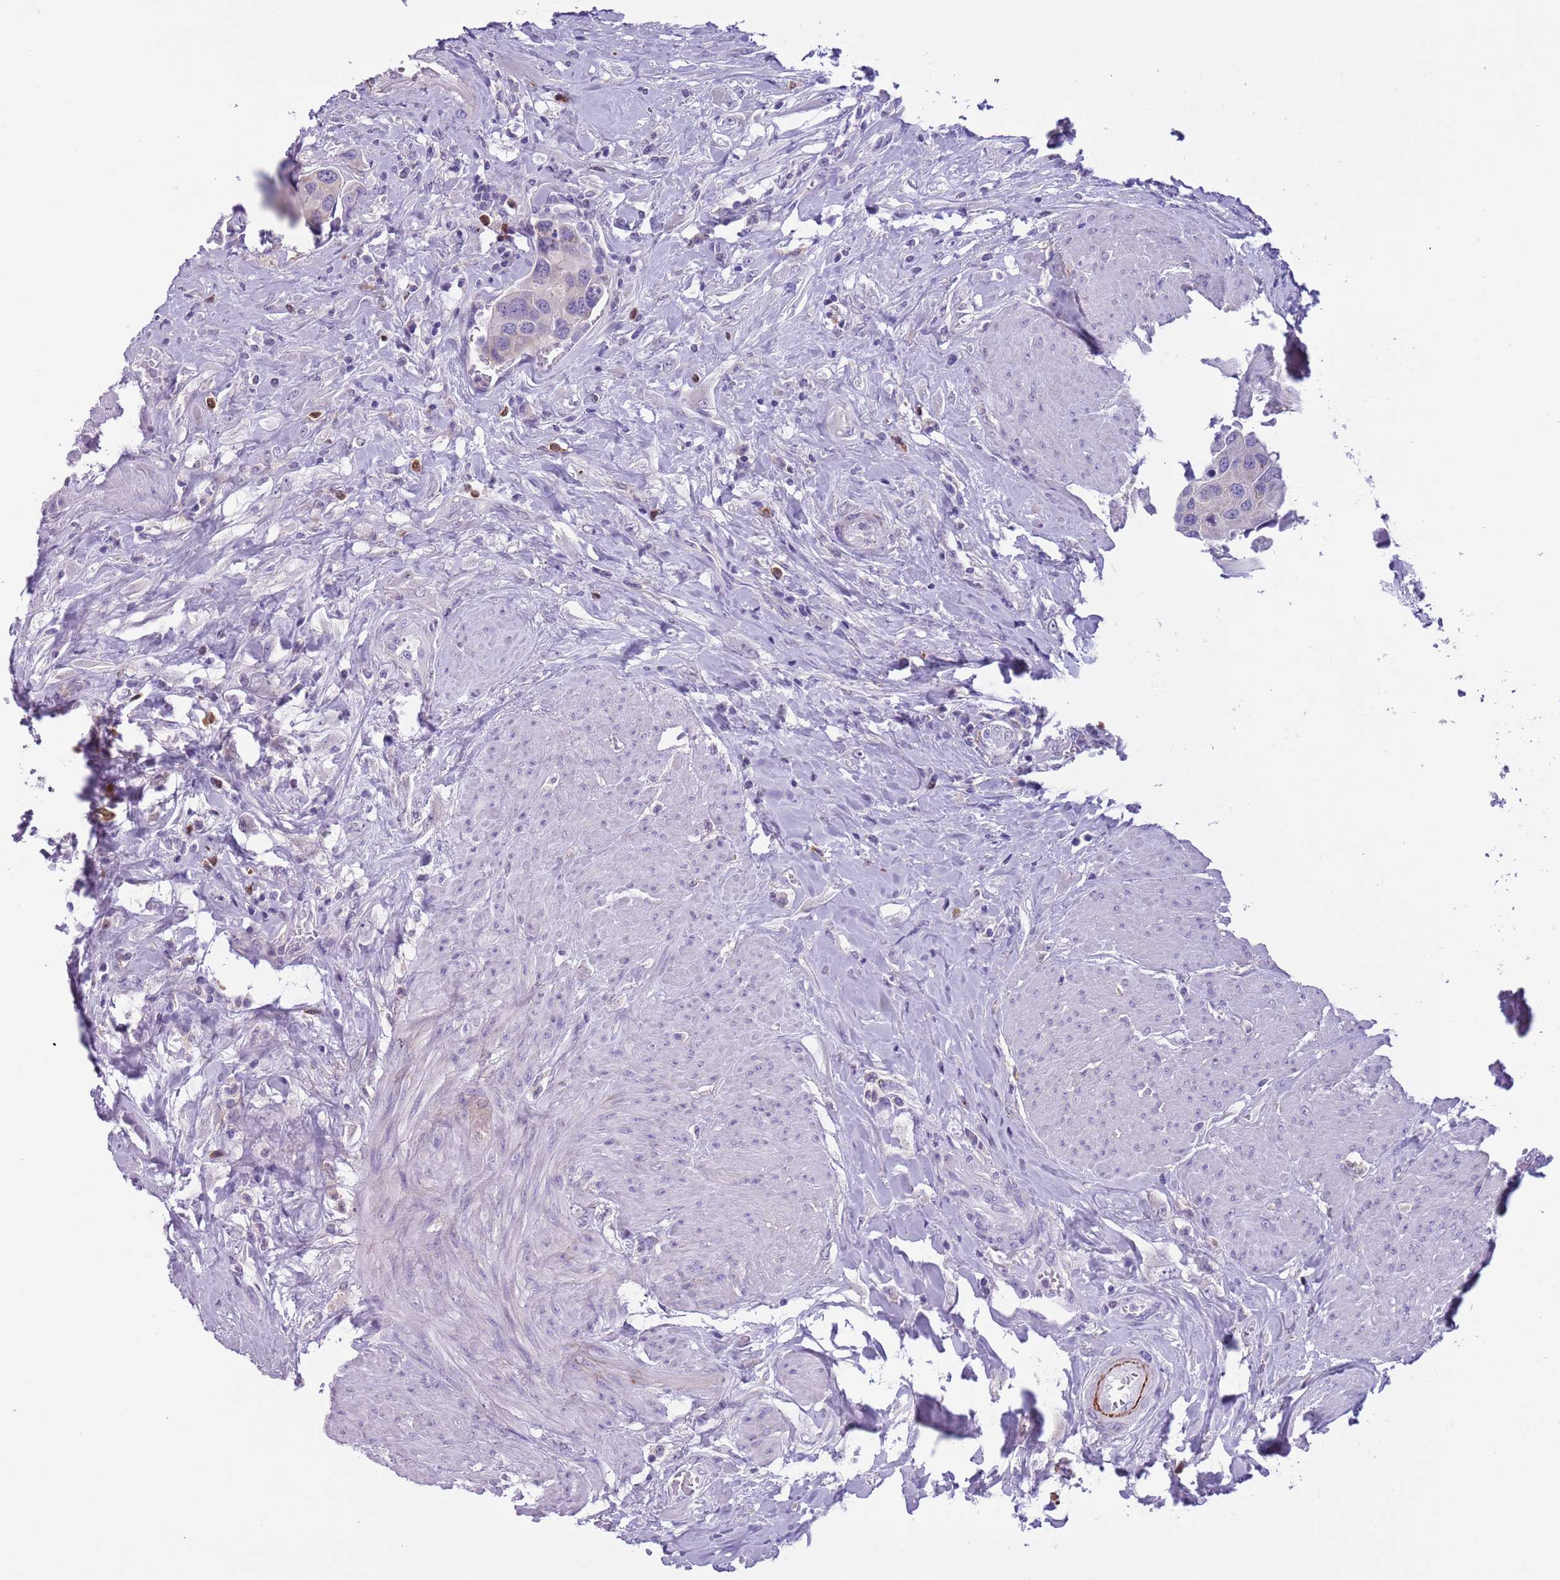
{"staining": {"intensity": "negative", "quantity": "none", "location": "none"}, "tissue": "urothelial cancer", "cell_type": "Tumor cells", "image_type": "cancer", "snomed": [{"axis": "morphology", "description": "Urothelial carcinoma, High grade"}, {"axis": "topography", "description": "Urinary bladder"}], "caption": "Immunohistochemistry image of neoplastic tissue: urothelial cancer stained with DAB (3,3'-diaminobenzidine) reveals no significant protein expression in tumor cells.", "gene": "PFKFB2", "patient": {"sex": "male", "age": 74}}